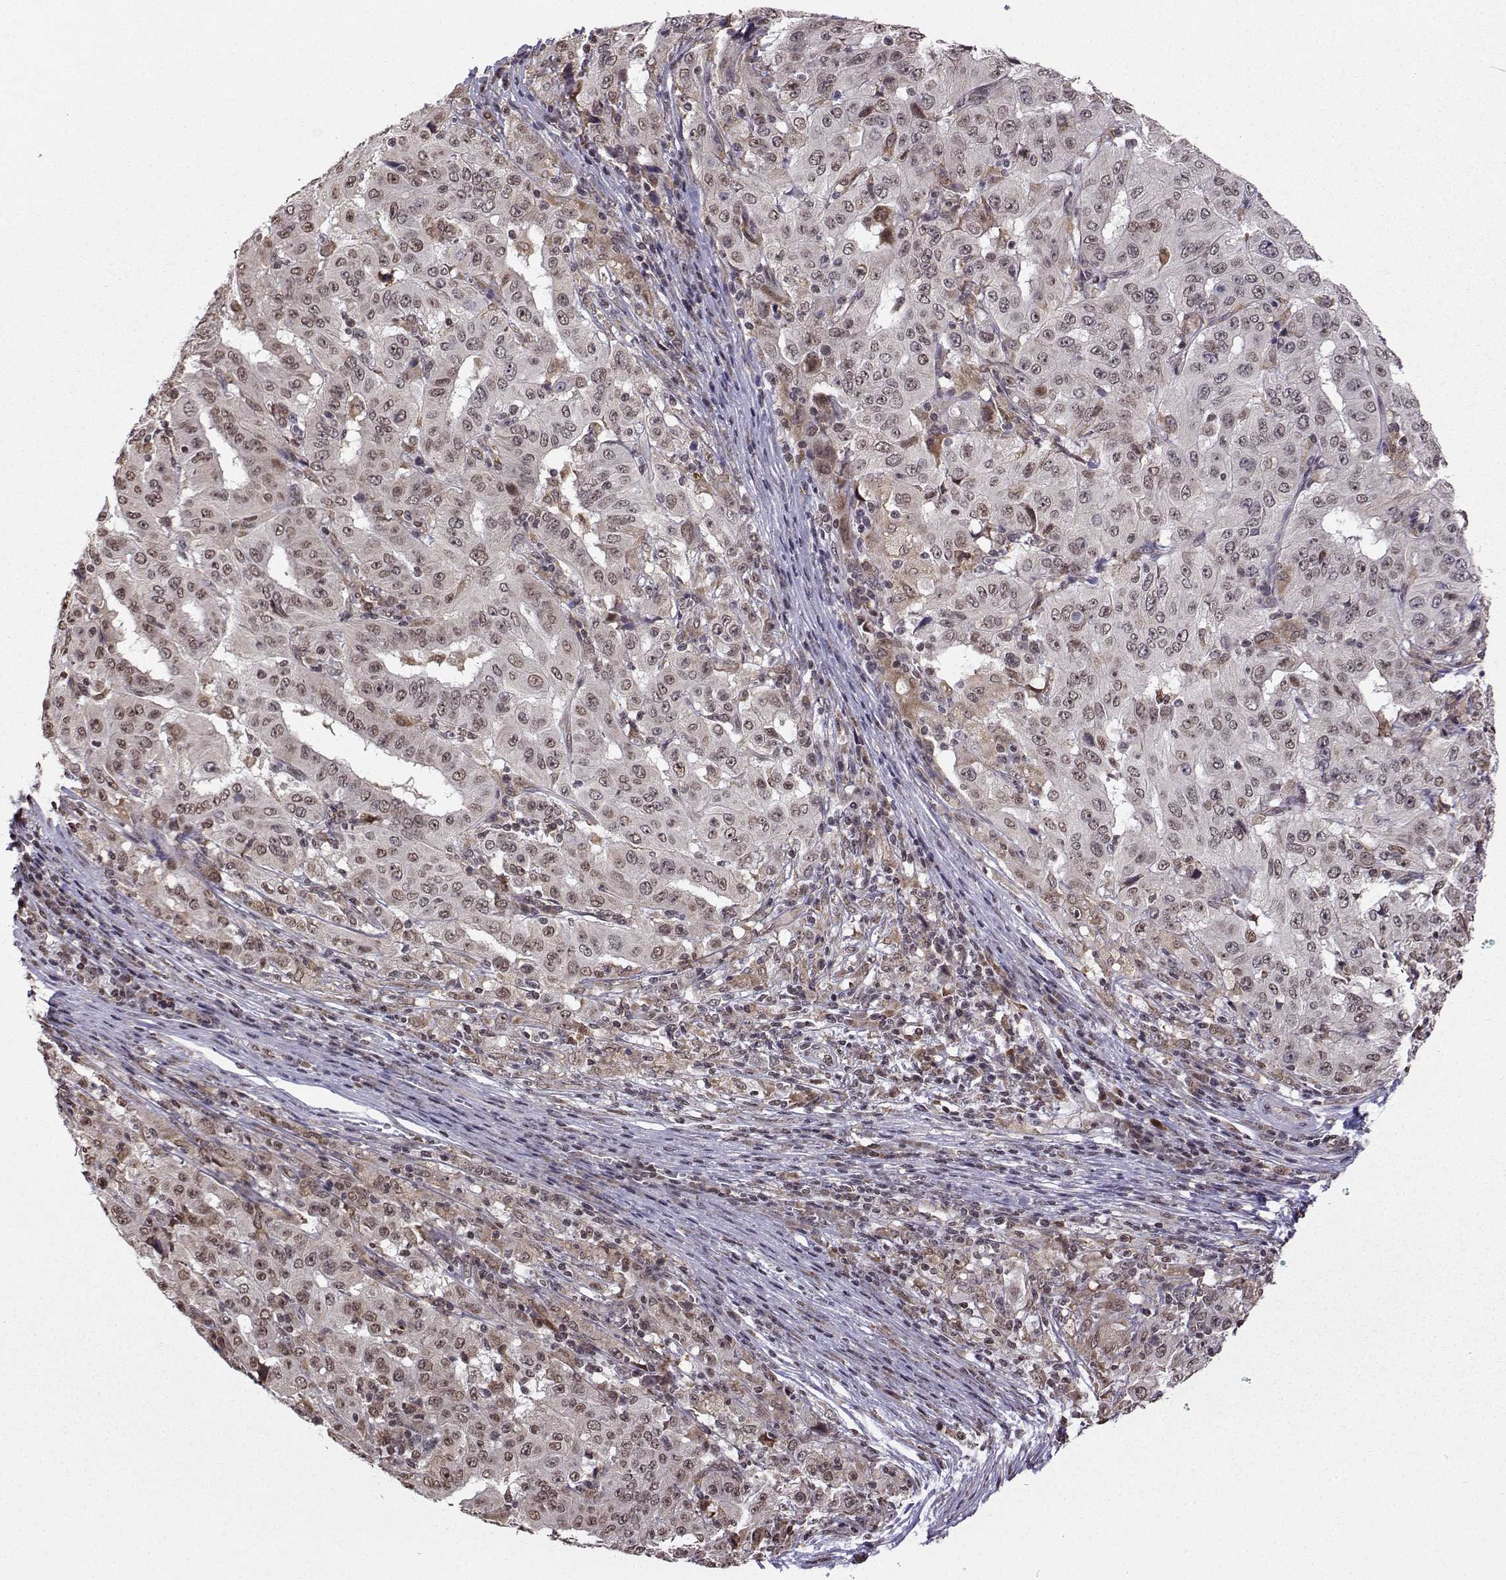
{"staining": {"intensity": "weak", "quantity": "25%-75%", "location": "cytoplasmic/membranous,nuclear"}, "tissue": "pancreatic cancer", "cell_type": "Tumor cells", "image_type": "cancer", "snomed": [{"axis": "morphology", "description": "Adenocarcinoma, NOS"}, {"axis": "topography", "description": "Pancreas"}], "caption": "Immunohistochemistry of adenocarcinoma (pancreatic) demonstrates low levels of weak cytoplasmic/membranous and nuclear expression in about 25%-75% of tumor cells.", "gene": "EZH1", "patient": {"sex": "male", "age": 63}}